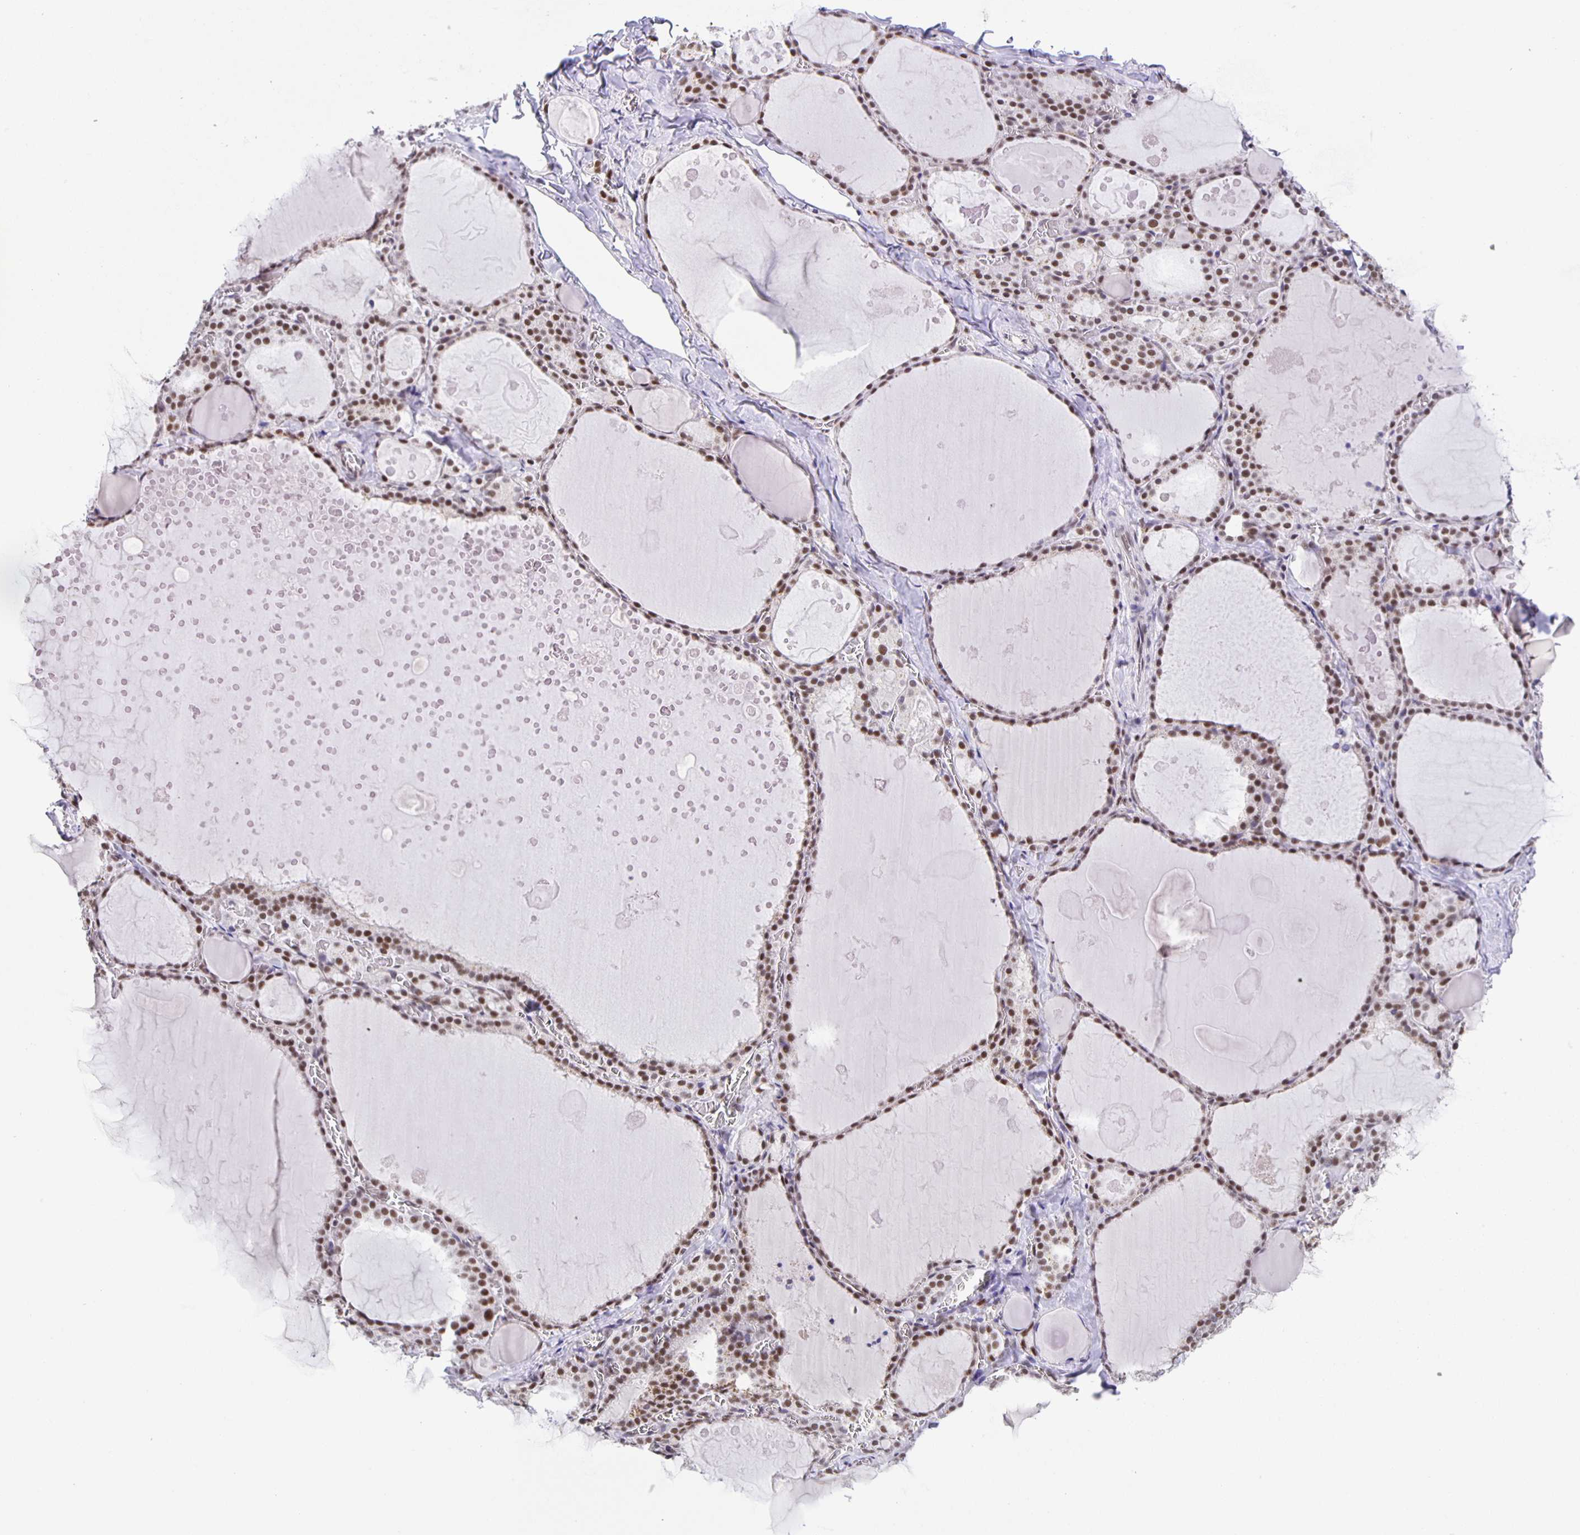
{"staining": {"intensity": "moderate", "quantity": ">75%", "location": "nuclear"}, "tissue": "thyroid gland", "cell_type": "Glandular cells", "image_type": "normal", "snomed": [{"axis": "morphology", "description": "Normal tissue, NOS"}, {"axis": "topography", "description": "Thyroid gland"}], "caption": "This image demonstrates immunohistochemistry (IHC) staining of benign human thyroid gland, with medium moderate nuclear positivity in about >75% of glandular cells.", "gene": "ZRANB2", "patient": {"sex": "male", "age": 56}}